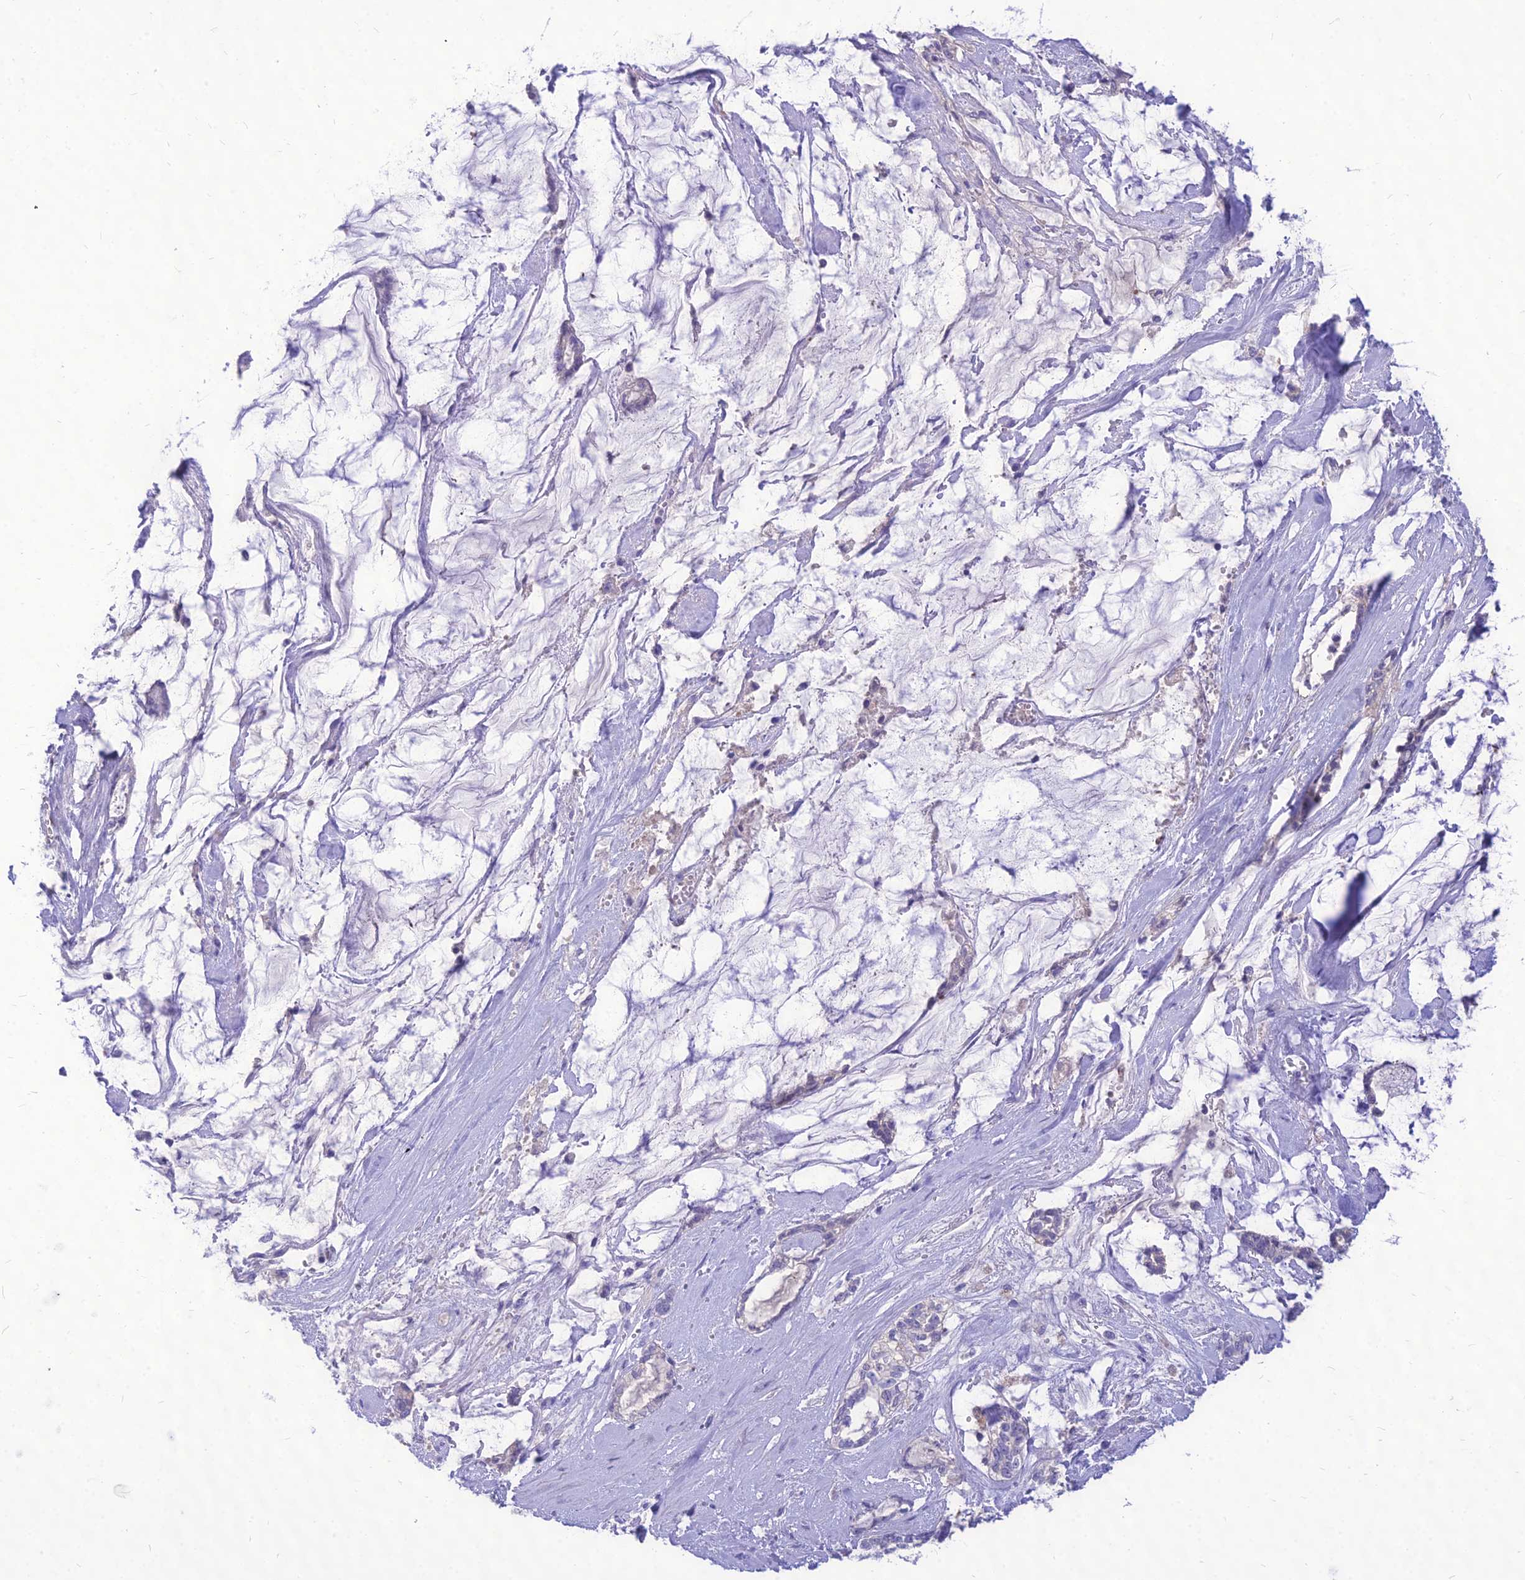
{"staining": {"intensity": "negative", "quantity": "none", "location": "none"}, "tissue": "pancreatic cancer", "cell_type": "Tumor cells", "image_type": "cancer", "snomed": [{"axis": "morphology", "description": "Adenocarcinoma, NOS"}, {"axis": "topography", "description": "Pancreas"}], "caption": "This is an IHC image of human pancreatic cancer. There is no positivity in tumor cells.", "gene": "NOVA2", "patient": {"sex": "female", "age": 73}}